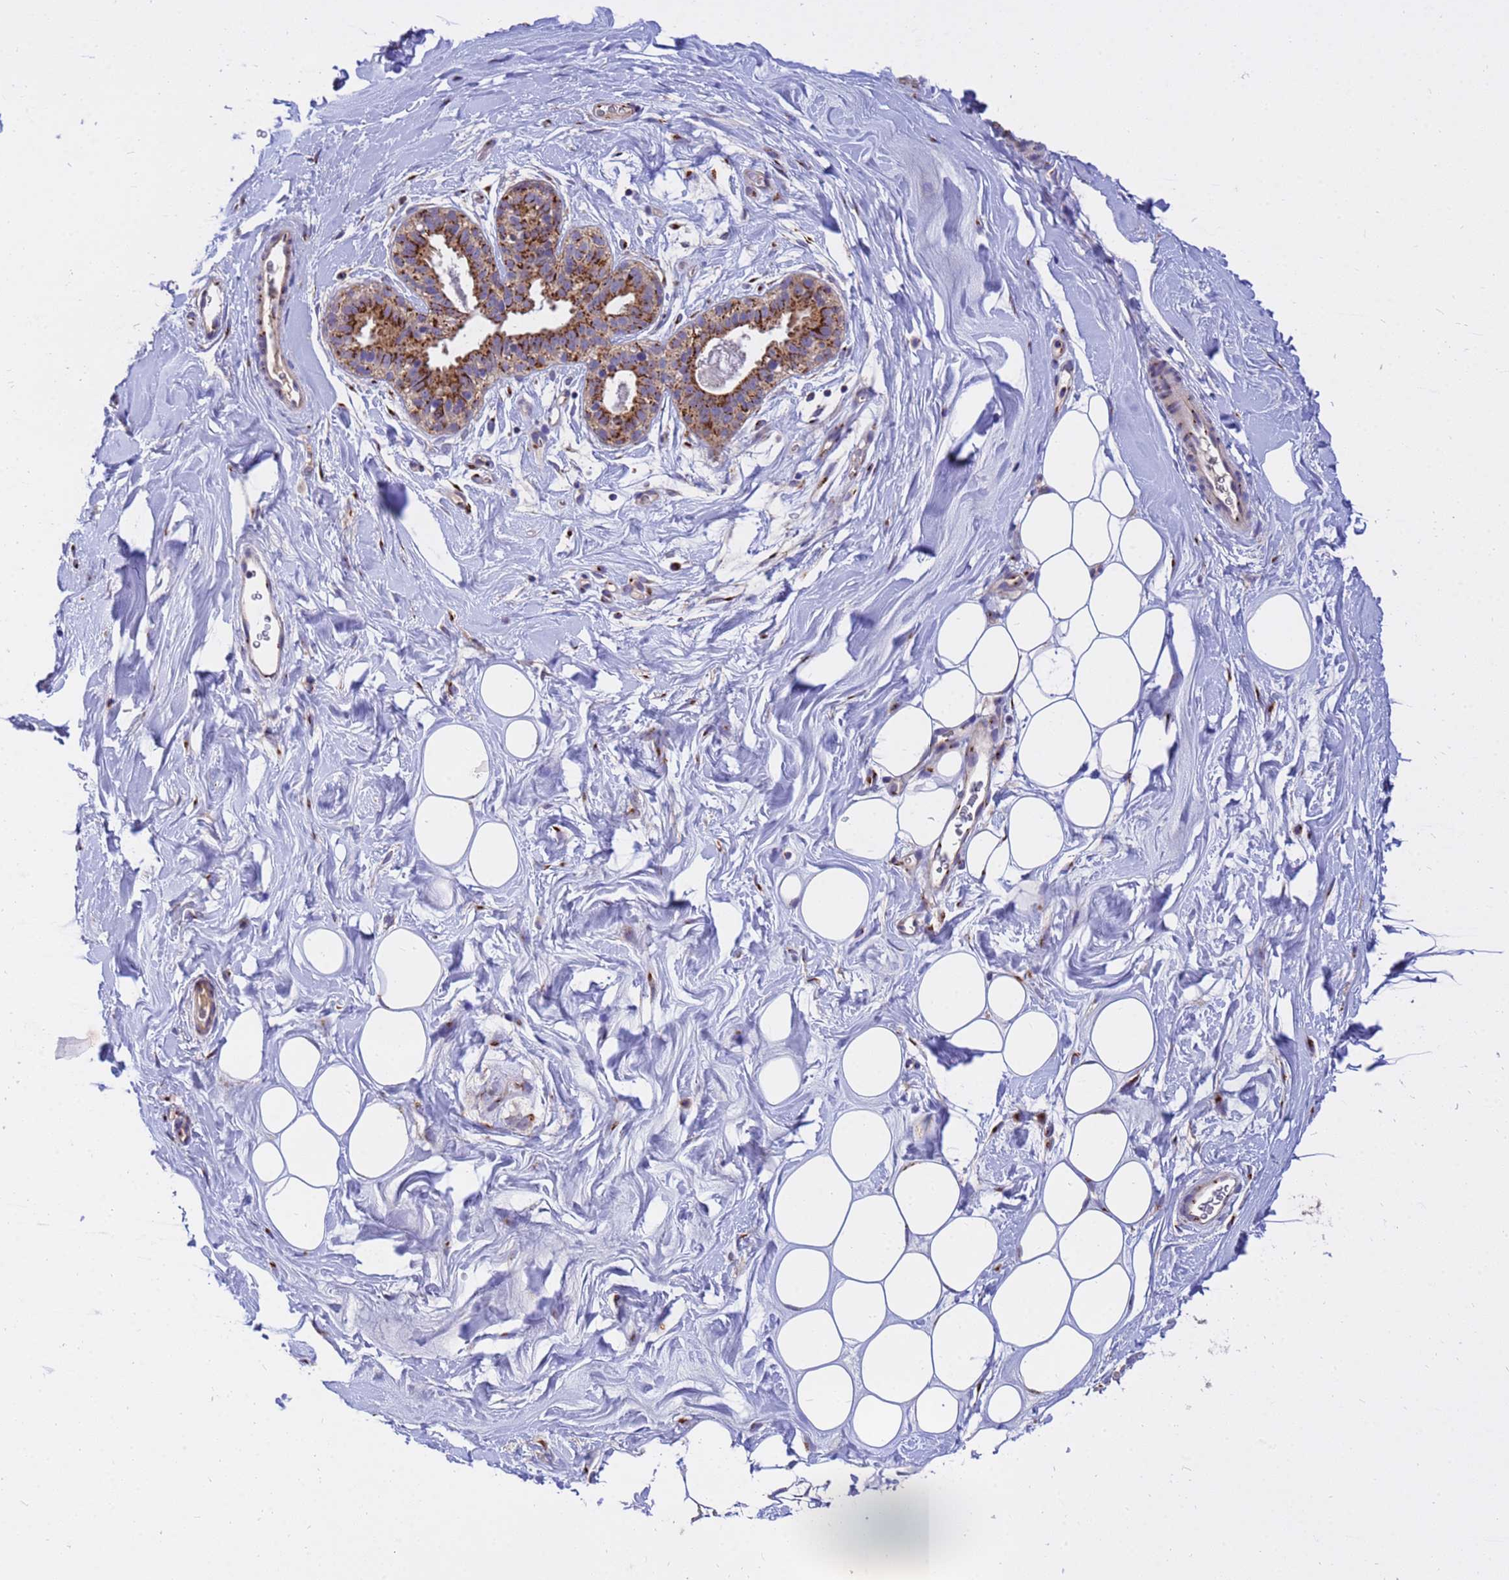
{"staining": {"intensity": "negative", "quantity": "none", "location": "none"}, "tissue": "adipose tissue", "cell_type": "Adipocytes", "image_type": "normal", "snomed": [{"axis": "morphology", "description": "Normal tissue, NOS"}, {"axis": "topography", "description": "Breast"}], "caption": "This is a photomicrograph of immunohistochemistry (IHC) staining of normal adipose tissue, which shows no positivity in adipocytes.", "gene": "HPS3", "patient": {"sex": "female", "age": 26}}